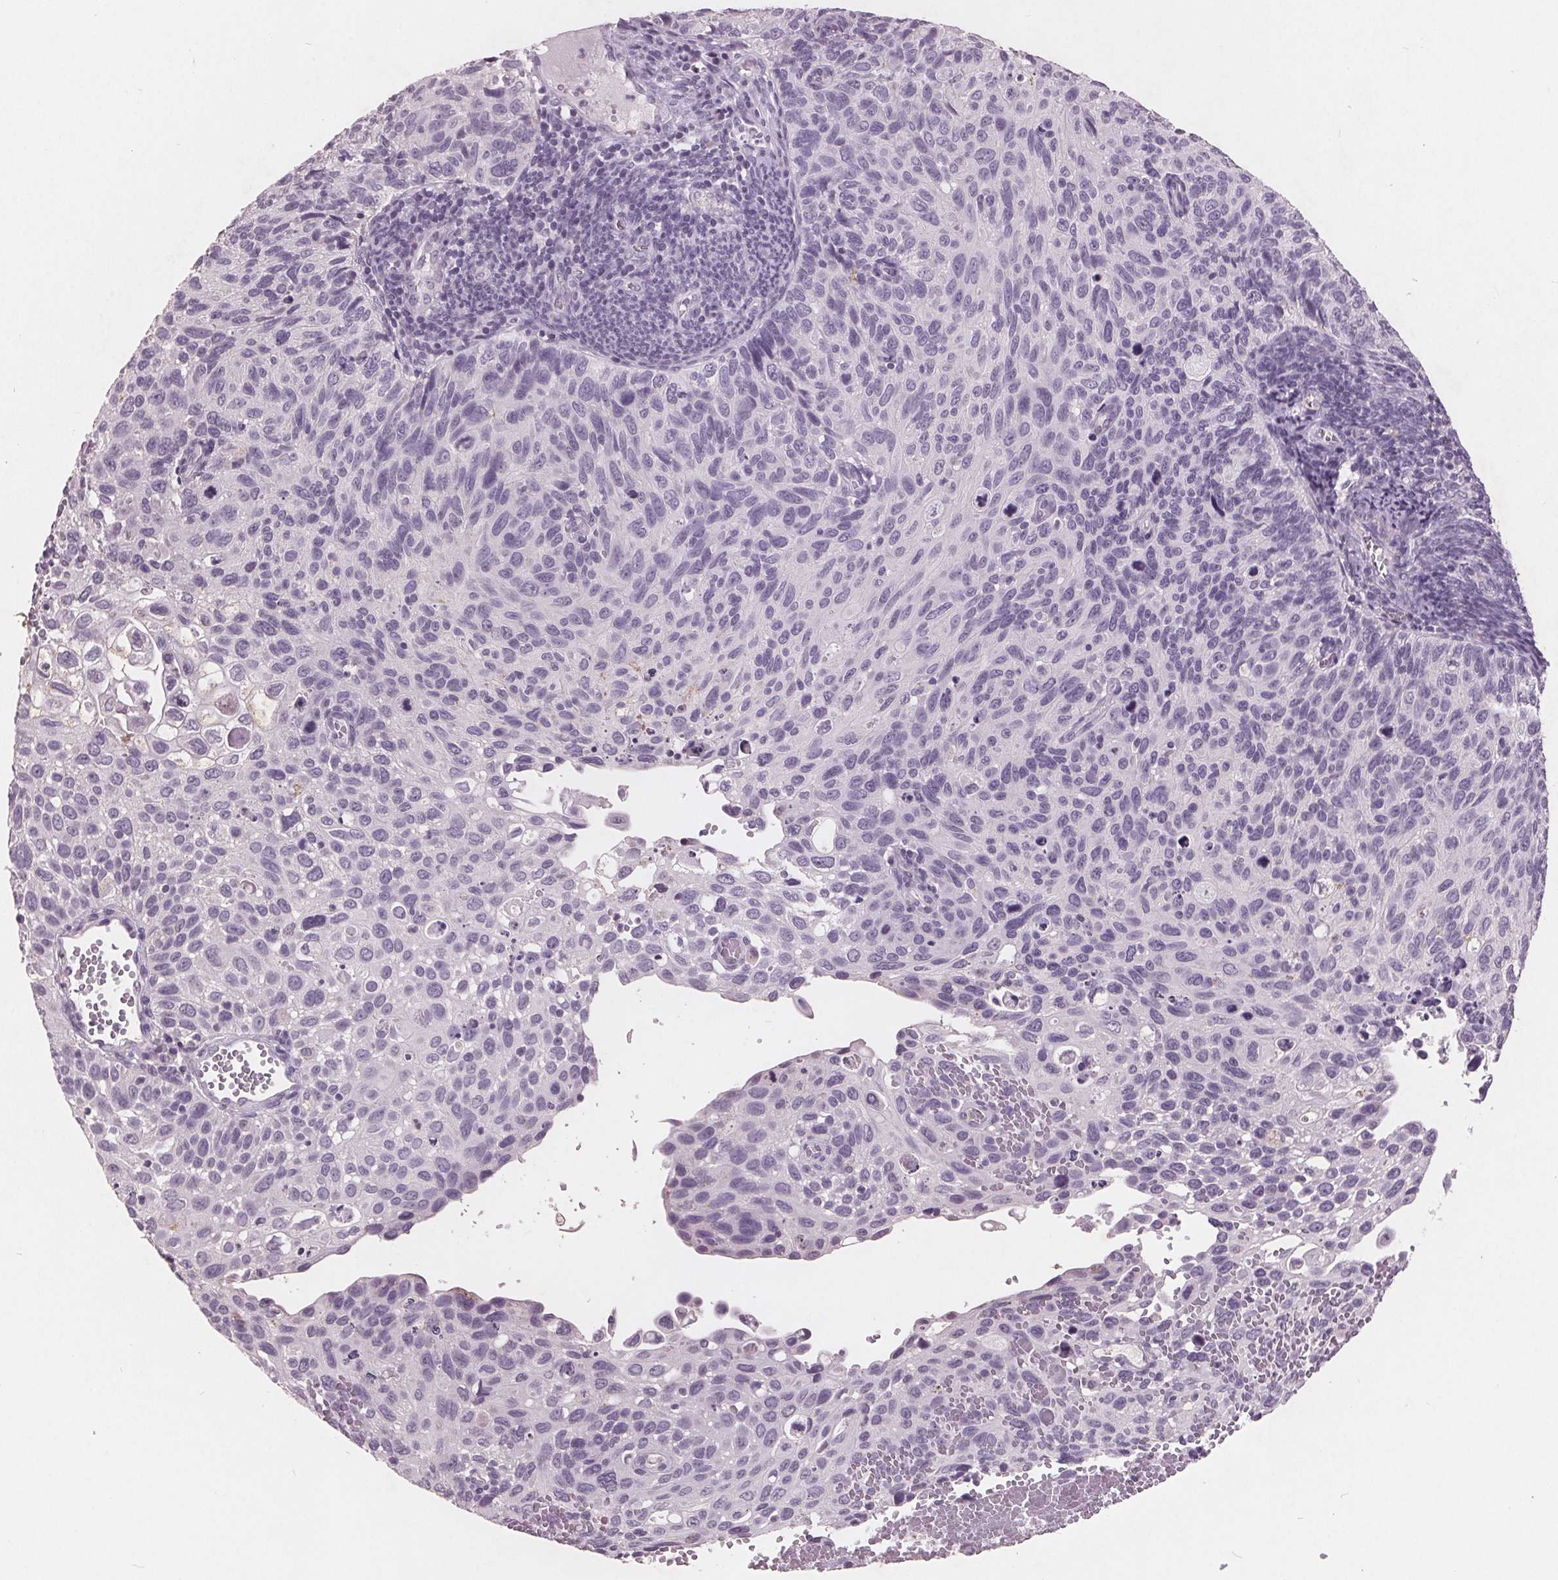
{"staining": {"intensity": "negative", "quantity": "none", "location": "none"}, "tissue": "cervical cancer", "cell_type": "Tumor cells", "image_type": "cancer", "snomed": [{"axis": "morphology", "description": "Squamous cell carcinoma, NOS"}, {"axis": "topography", "description": "Cervix"}], "caption": "Tumor cells are negative for protein expression in human squamous cell carcinoma (cervical).", "gene": "PTPN14", "patient": {"sex": "female", "age": 70}}